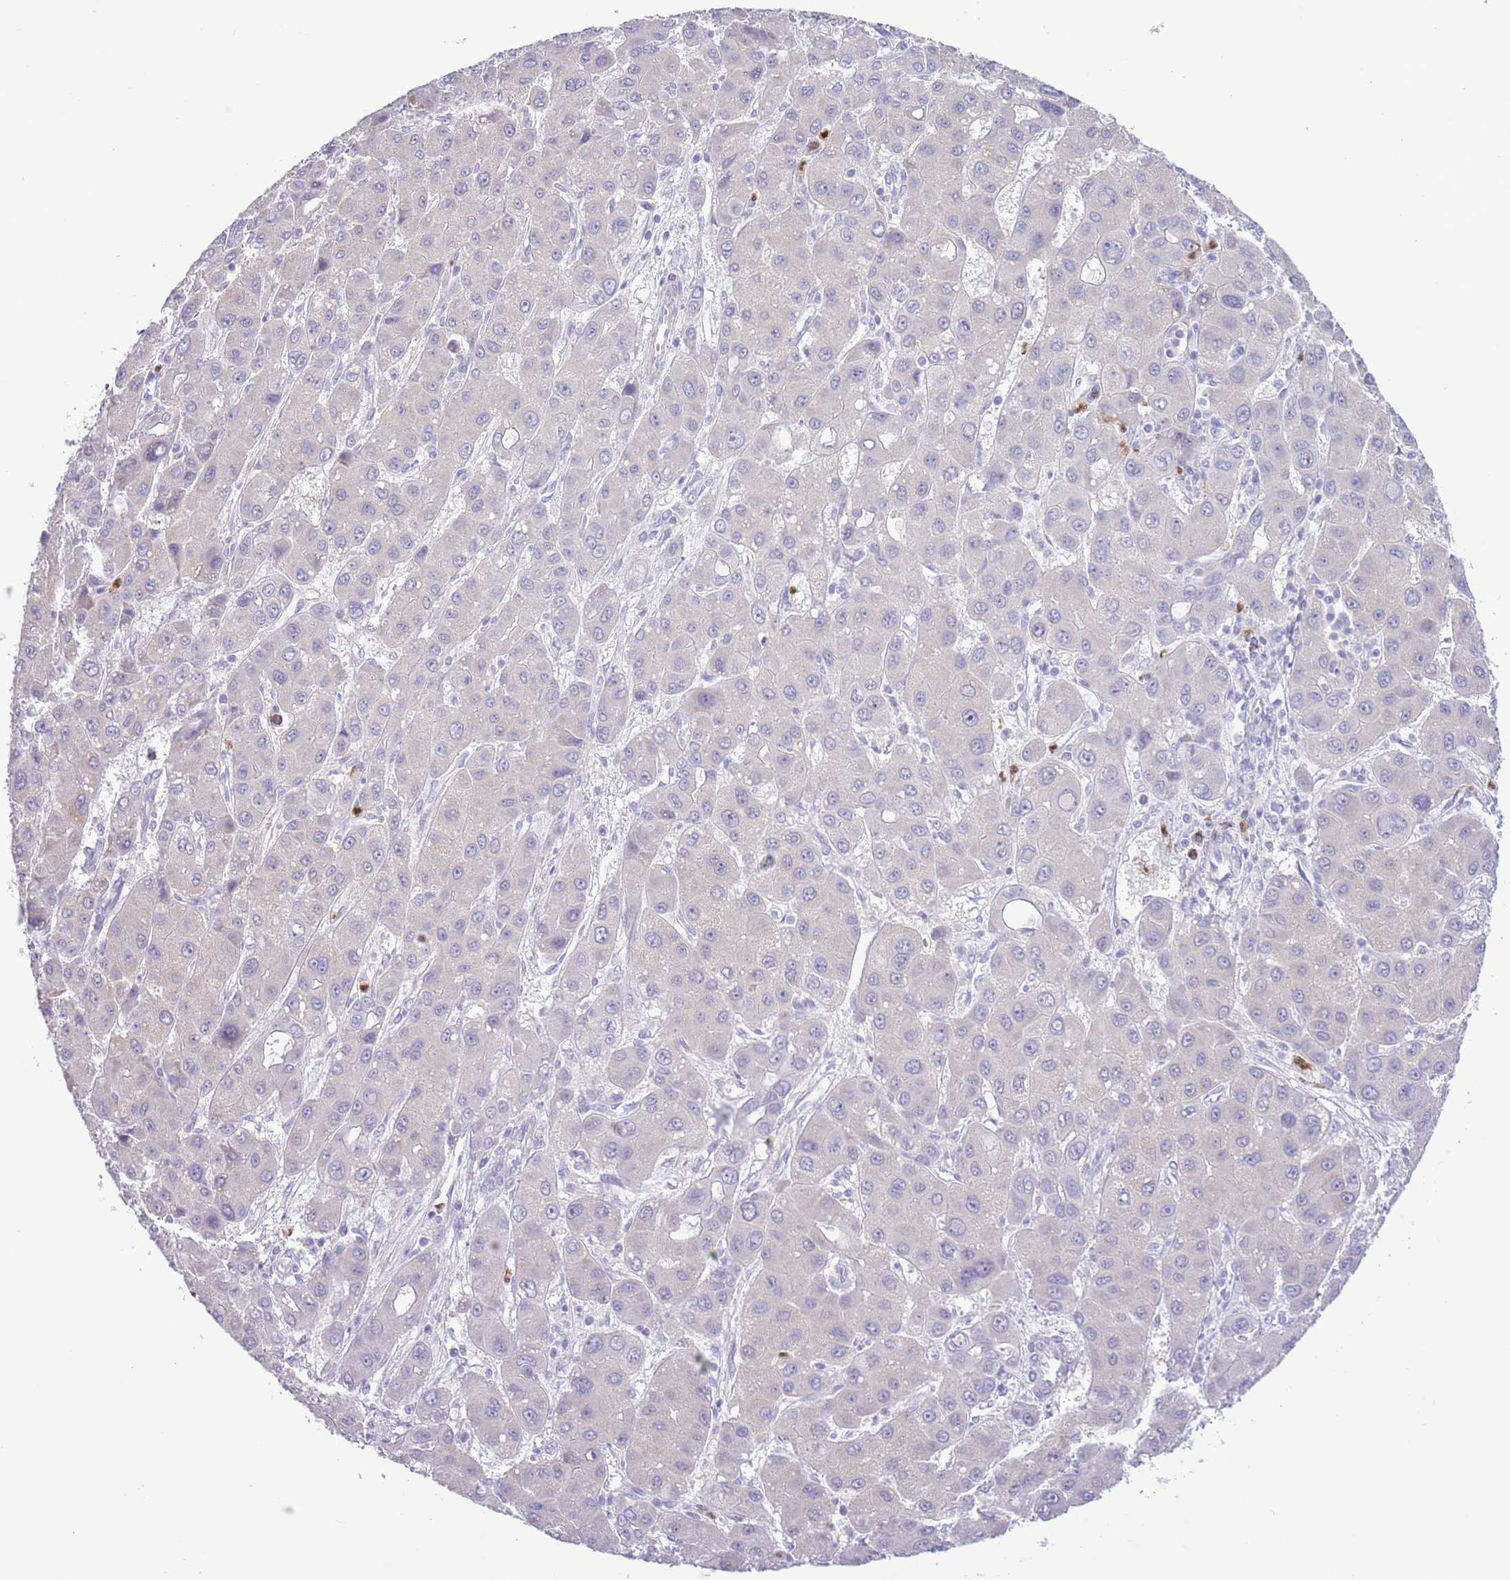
{"staining": {"intensity": "negative", "quantity": "none", "location": "none"}, "tissue": "liver cancer", "cell_type": "Tumor cells", "image_type": "cancer", "snomed": [{"axis": "morphology", "description": "Carcinoma, Hepatocellular, NOS"}, {"axis": "topography", "description": "Liver"}], "caption": "Liver cancer (hepatocellular carcinoma) was stained to show a protein in brown. There is no significant positivity in tumor cells. (DAB immunohistochemistry (IHC) visualized using brightfield microscopy, high magnification).", "gene": "OR6M1", "patient": {"sex": "male", "age": 55}}